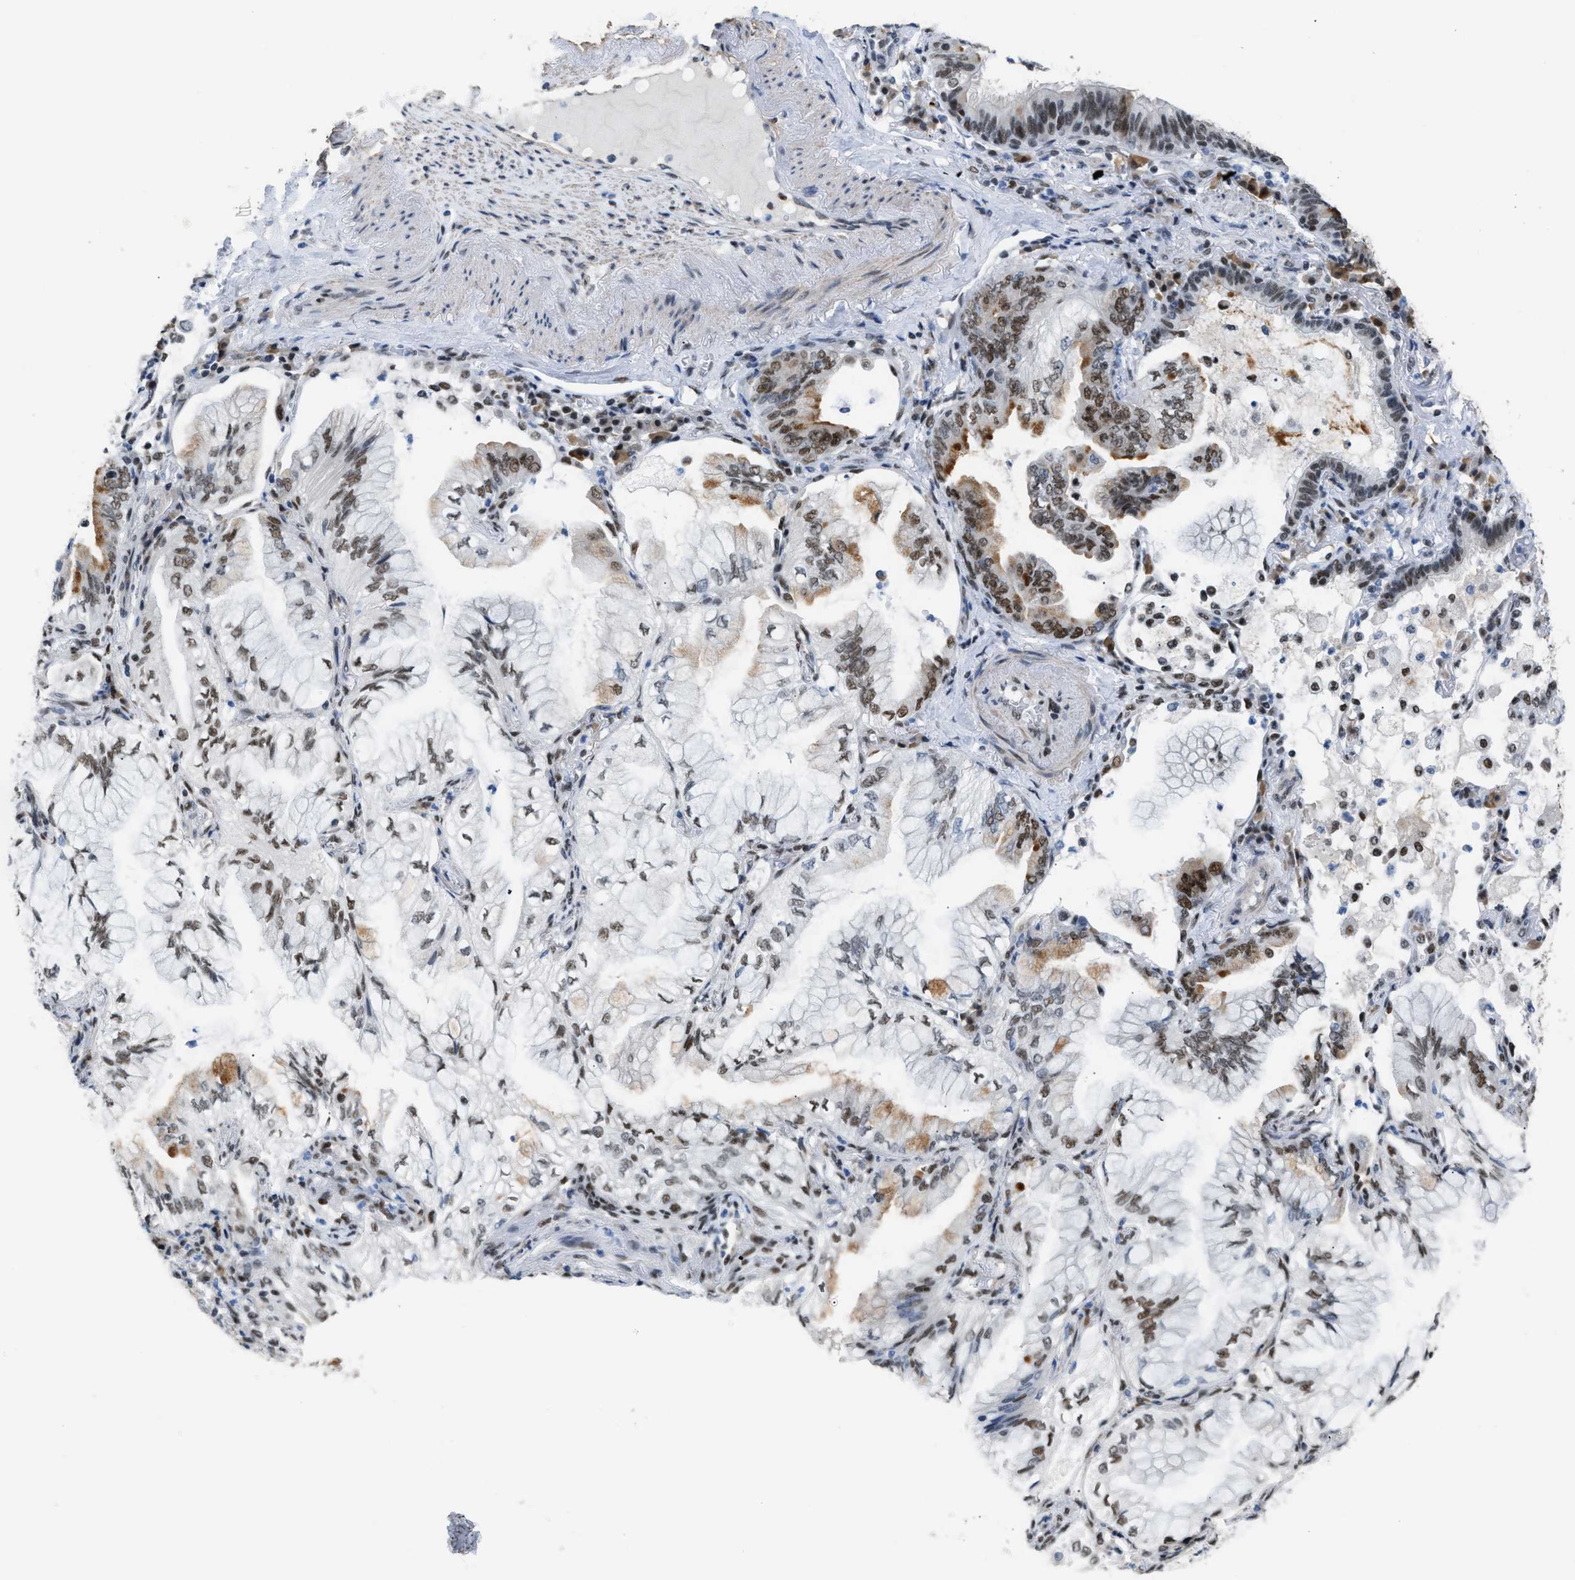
{"staining": {"intensity": "moderate", "quantity": ">75%", "location": "cytoplasmic/membranous,nuclear"}, "tissue": "lung cancer", "cell_type": "Tumor cells", "image_type": "cancer", "snomed": [{"axis": "morphology", "description": "Adenocarcinoma, NOS"}, {"axis": "topography", "description": "Lung"}], "caption": "Moderate cytoplasmic/membranous and nuclear positivity is appreciated in about >75% of tumor cells in lung cancer (adenocarcinoma).", "gene": "SCAF4", "patient": {"sex": "female", "age": 70}}